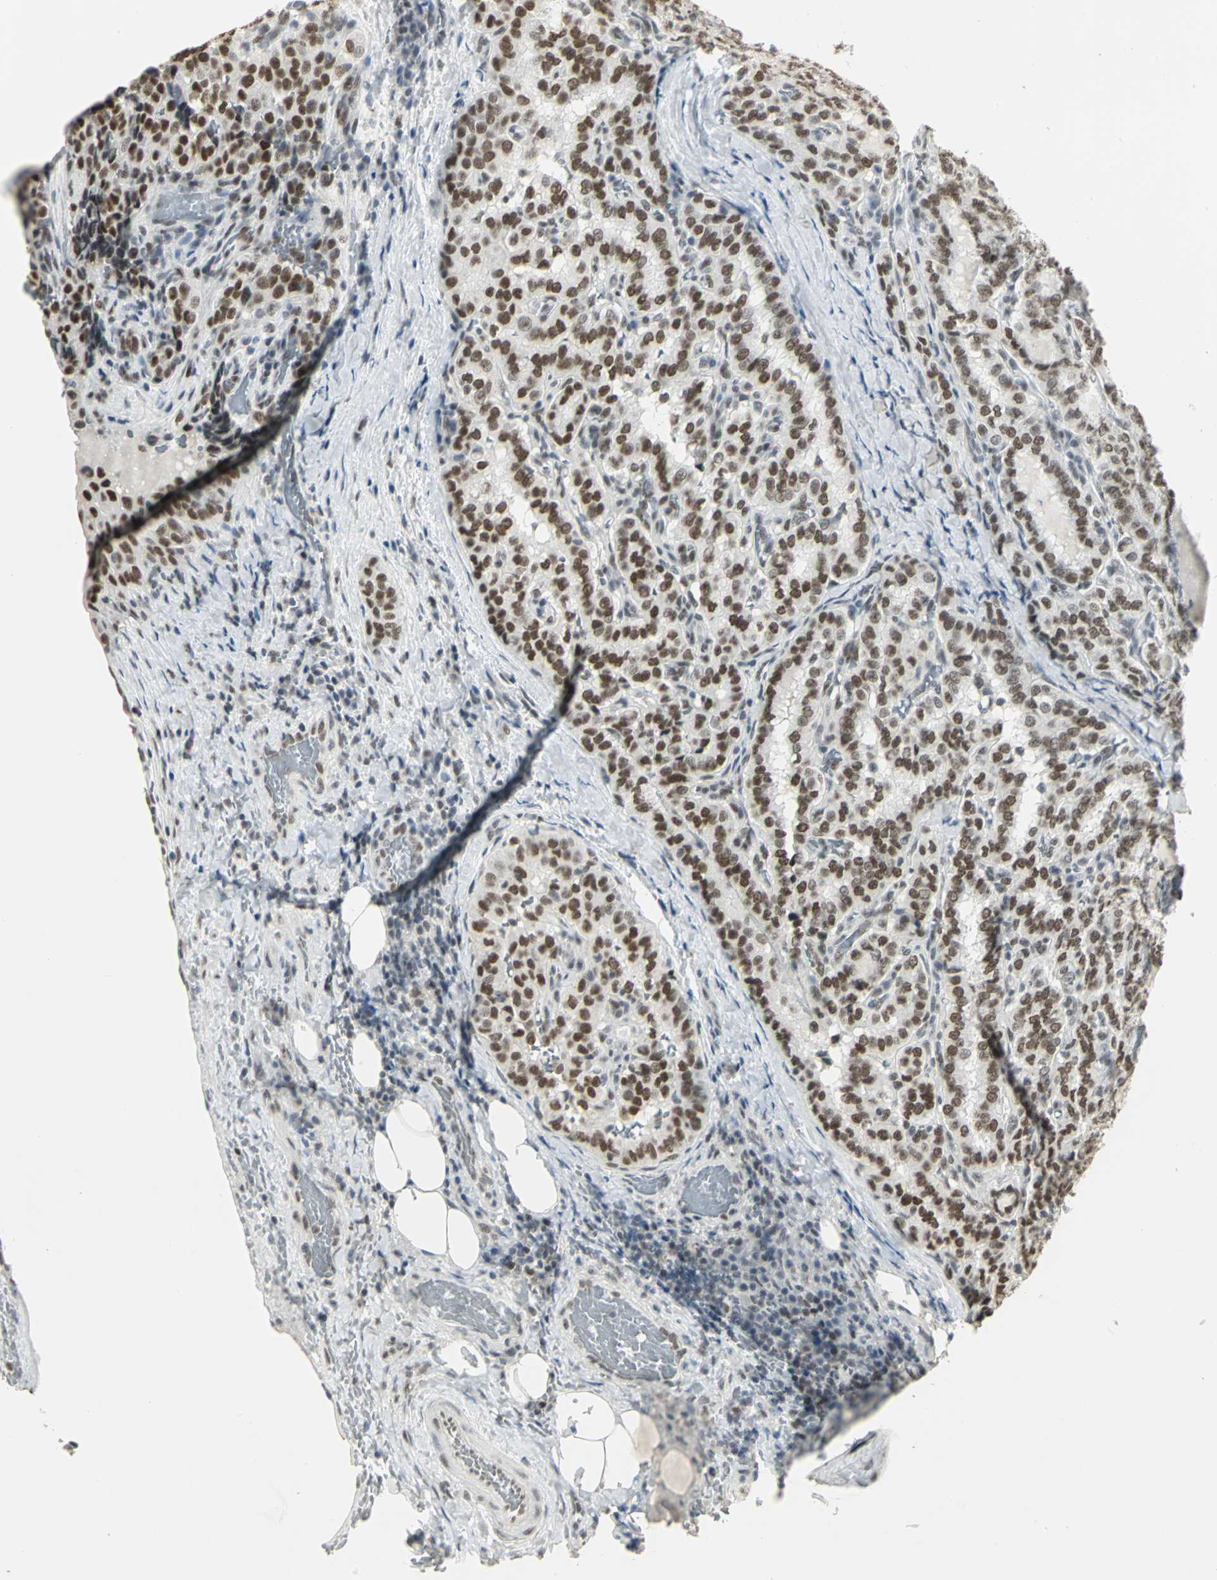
{"staining": {"intensity": "strong", "quantity": ">75%", "location": "nuclear"}, "tissue": "thyroid cancer", "cell_type": "Tumor cells", "image_type": "cancer", "snomed": [{"axis": "morphology", "description": "Papillary adenocarcinoma, NOS"}, {"axis": "topography", "description": "Thyroid gland"}], "caption": "There is high levels of strong nuclear expression in tumor cells of thyroid papillary adenocarcinoma, as demonstrated by immunohistochemical staining (brown color).", "gene": "CBX3", "patient": {"sex": "female", "age": 30}}